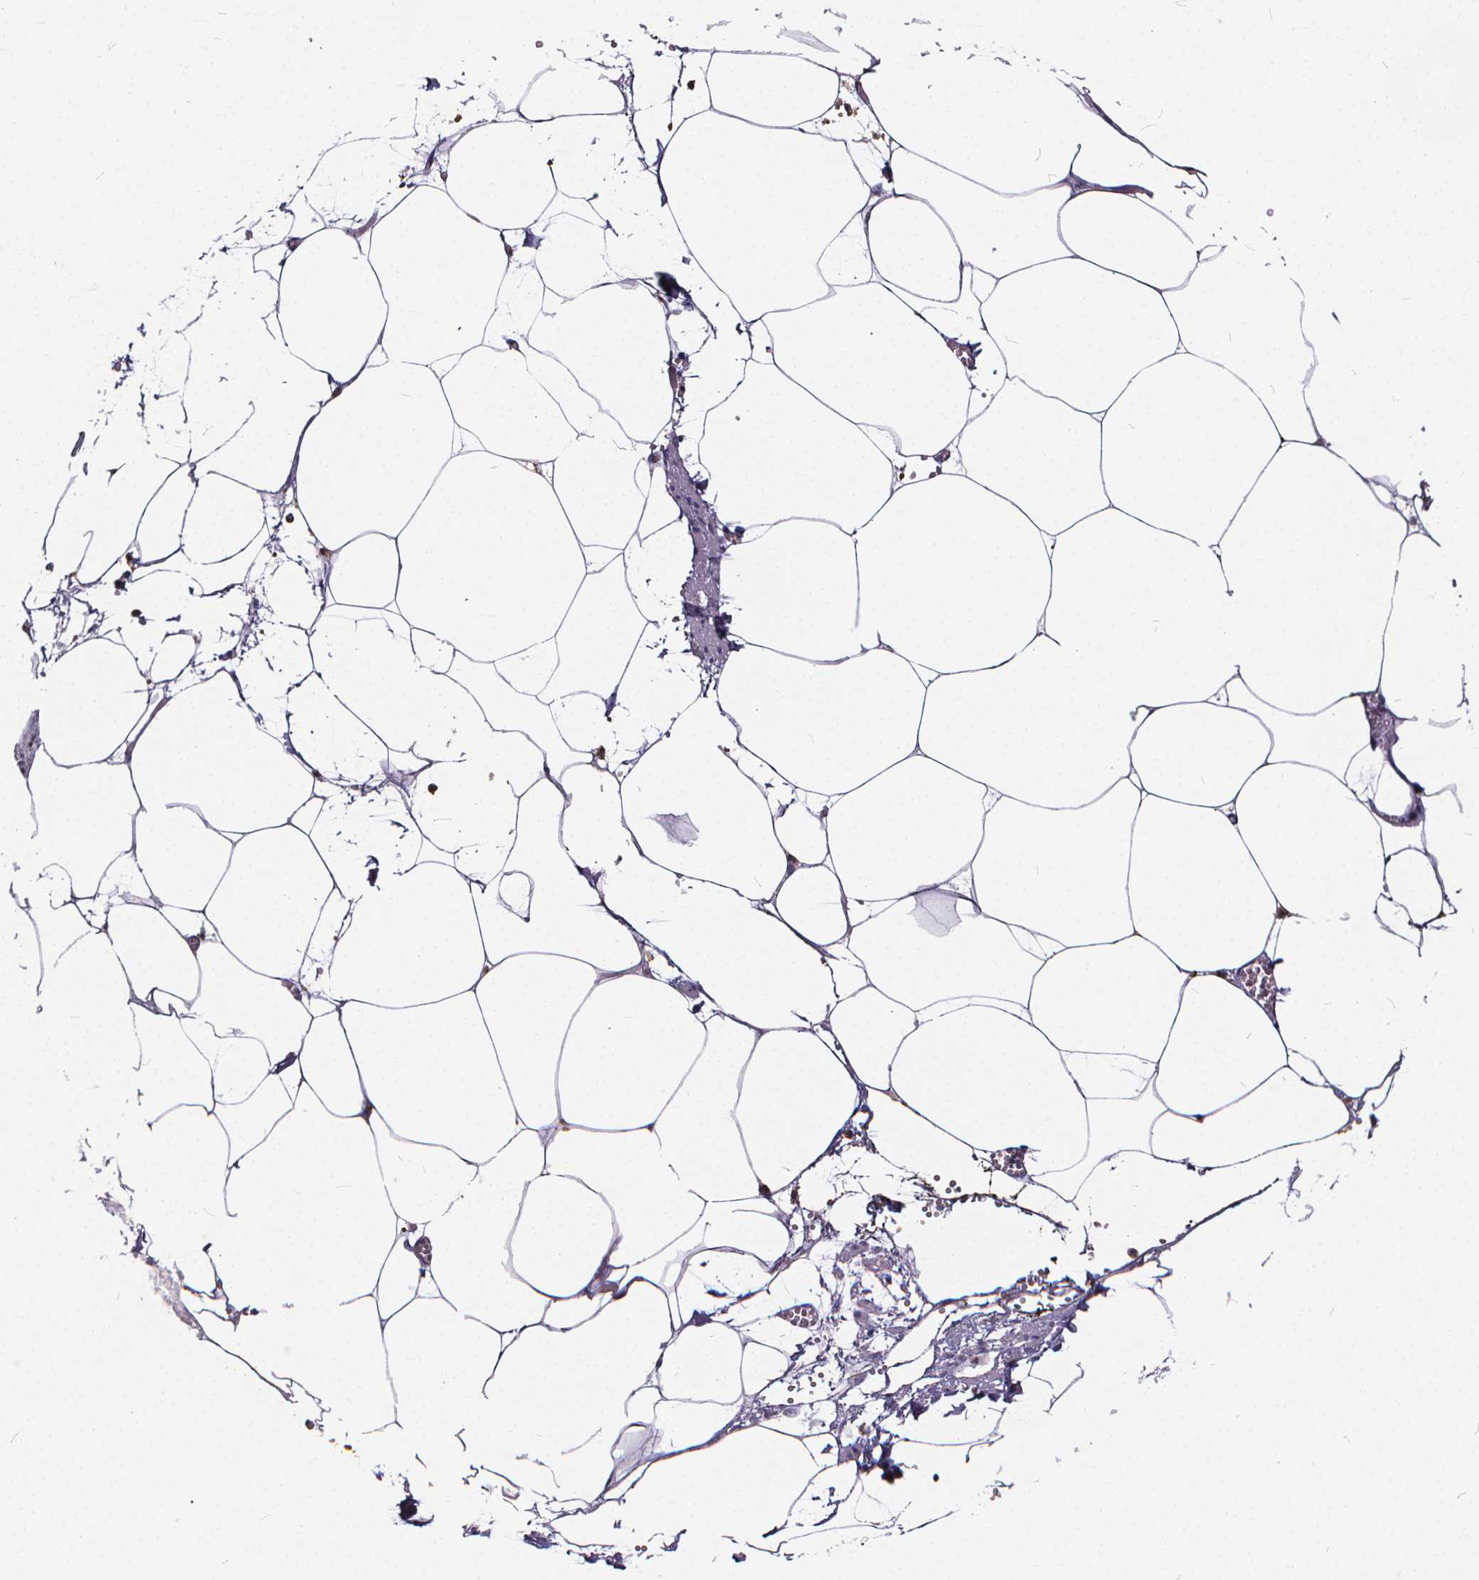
{"staining": {"intensity": "negative", "quantity": "none", "location": "none"}, "tissue": "adipose tissue", "cell_type": "Adipocytes", "image_type": "normal", "snomed": [{"axis": "morphology", "description": "Normal tissue, NOS"}, {"axis": "topography", "description": "Adipose tissue"}, {"axis": "topography", "description": "Pancreas"}, {"axis": "topography", "description": "Peripheral nerve tissue"}], "caption": "Adipose tissue stained for a protein using immunohistochemistry reveals no expression adipocytes.", "gene": "SPEF2", "patient": {"sex": "female", "age": 58}}